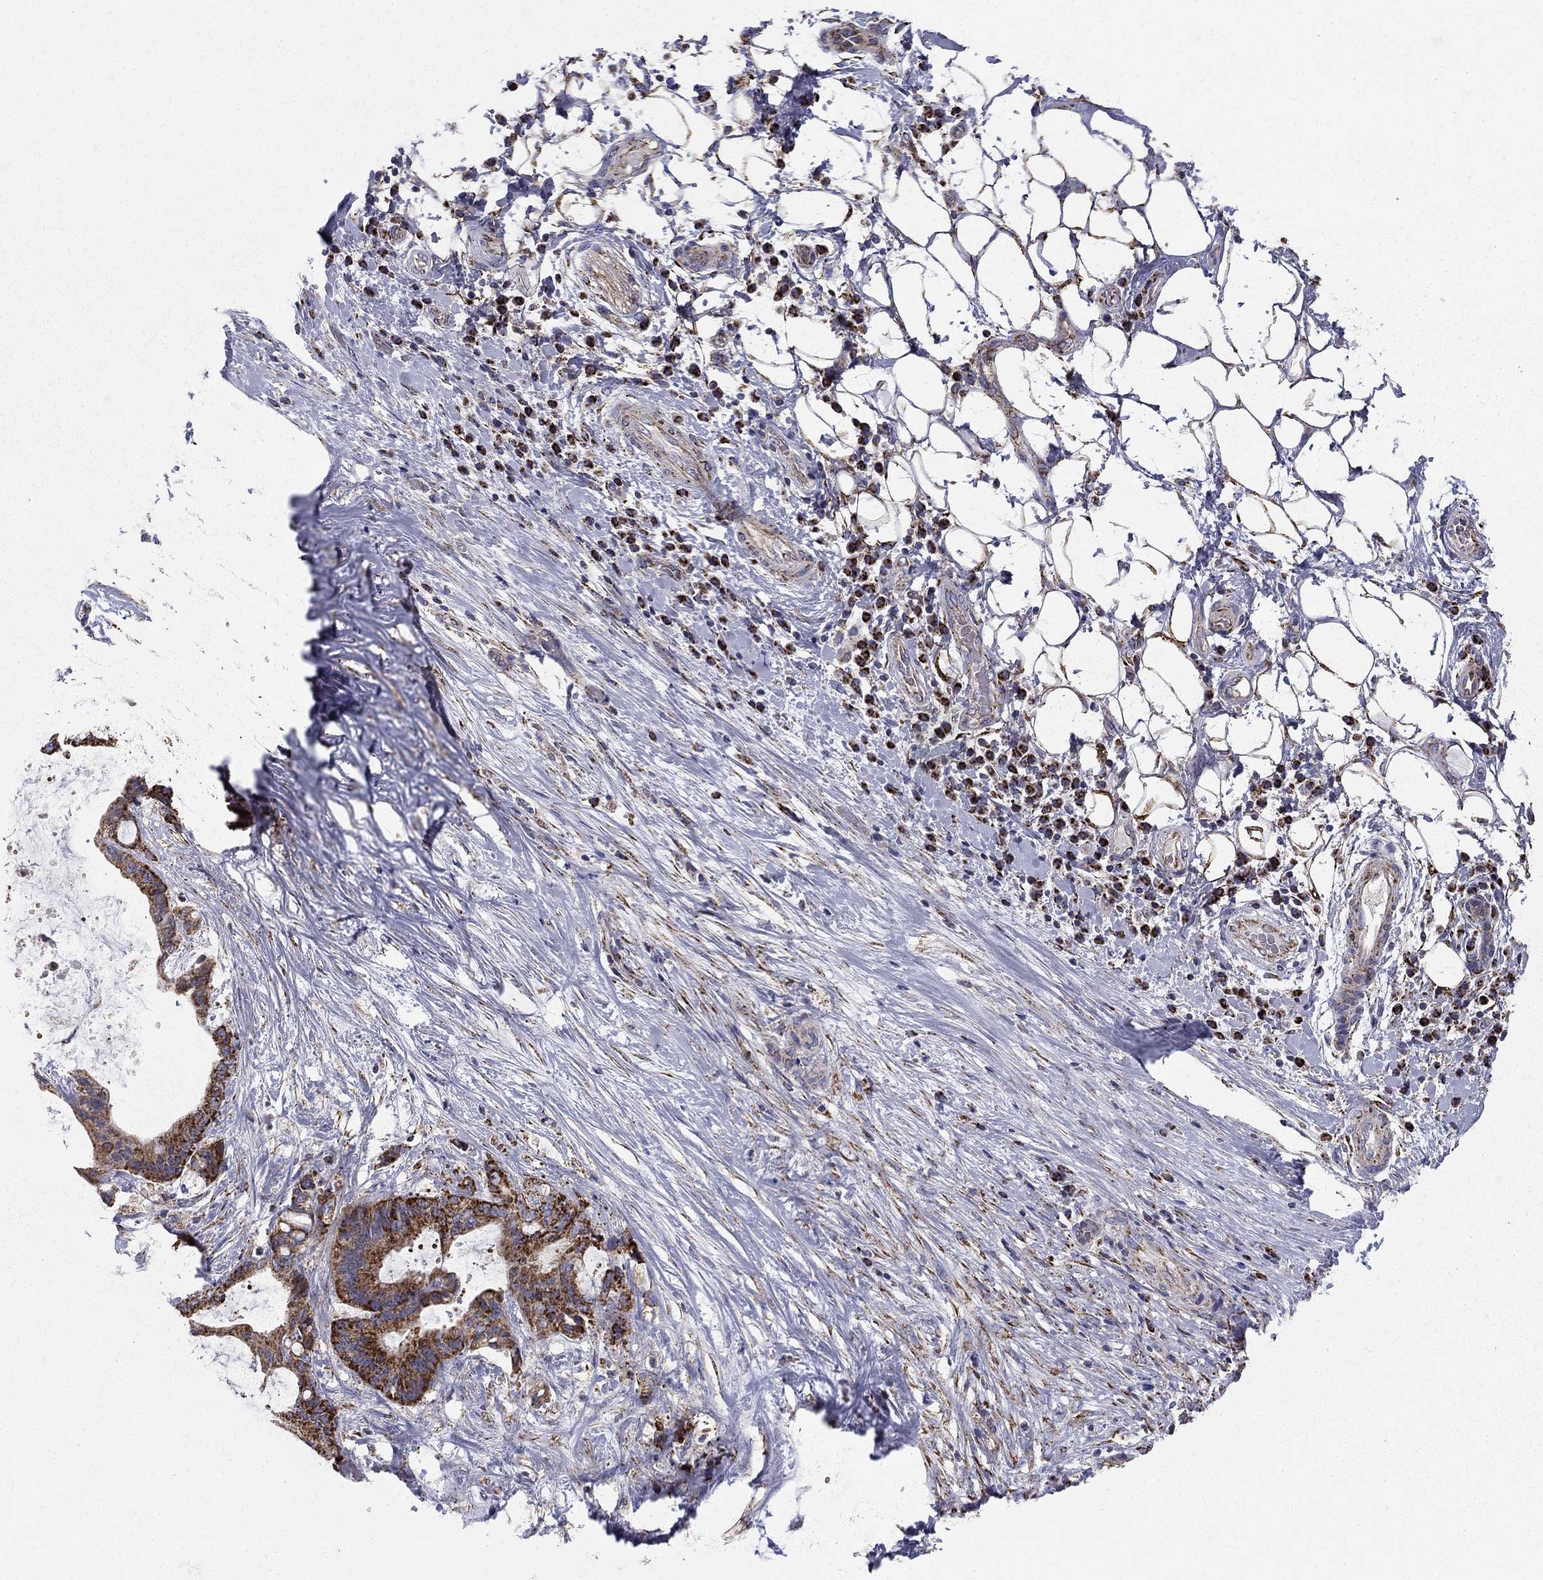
{"staining": {"intensity": "strong", "quantity": ">75%", "location": "cytoplasmic/membranous"}, "tissue": "liver cancer", "cell_type": "Tumor cells", "image_type": "cancer", "snomed": [{"axis": "morphology", "description": "Cholangiocarcinoma"}, {"axis": "topography", "description": "Liver"}], "caption": "The immunohistochemical stain labels strong cytoplasmic/membranous staining in tumor cells of liver cholangiocarcinoma tissue.", "gene": "GCSH", "patient": {"sex": "female", "age": 73}}